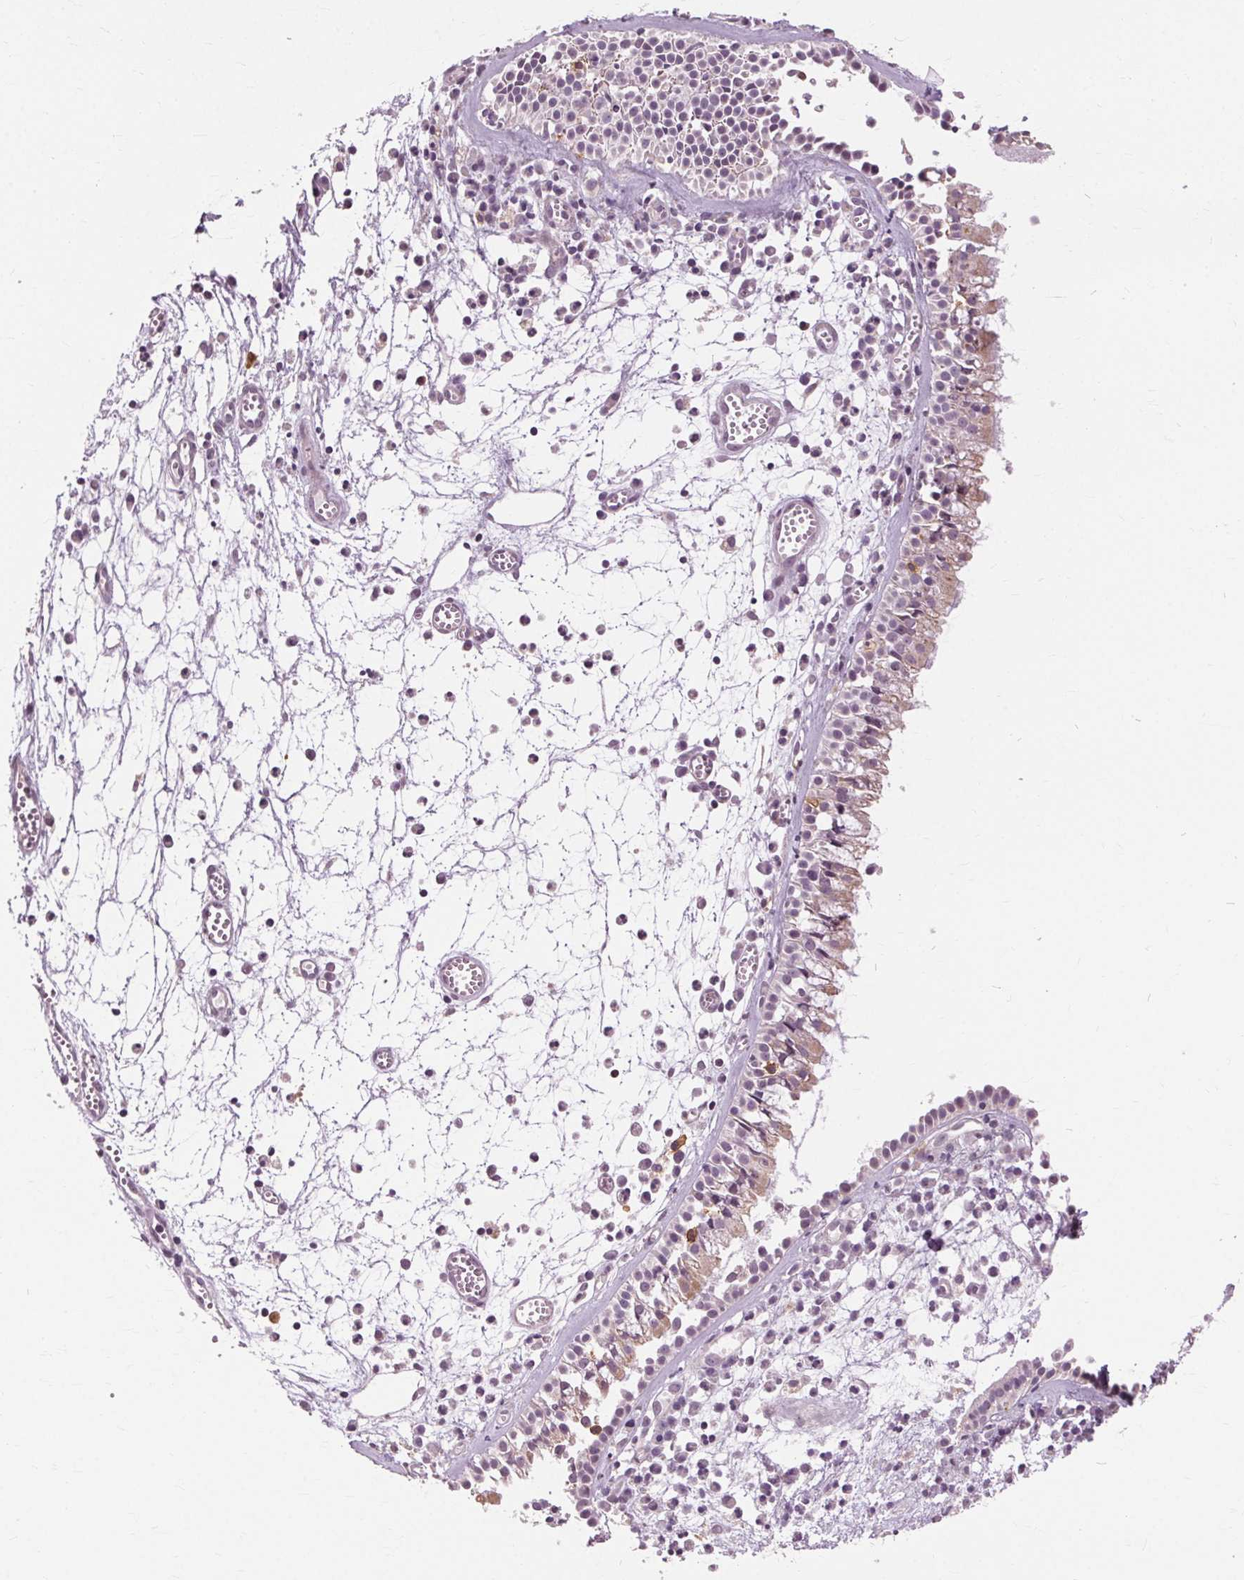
{"staining": {"intensity": "weak", "quantity": "25%-75%", "location": "cytoplasmic/membranous"}, "tissue": "nasopharynx", "cell_type": "Respiratory epithelial cells", "image_type": "normal", "snomed": [{"axis": "morphology", "description": "Normal tissue, NOS"}, {"axis": "topography", "description": "Nasopharynx"}], "caption": "Normal nasopharynx demonstrates weak cytoplasmic/membranous expression in about 25%-75% of respiratory epithelial cells (IHC, brightfield microscopy, high magnification)..", "gene": "SIGLEC6", "patient": {"sex": "female", "age": 52}}